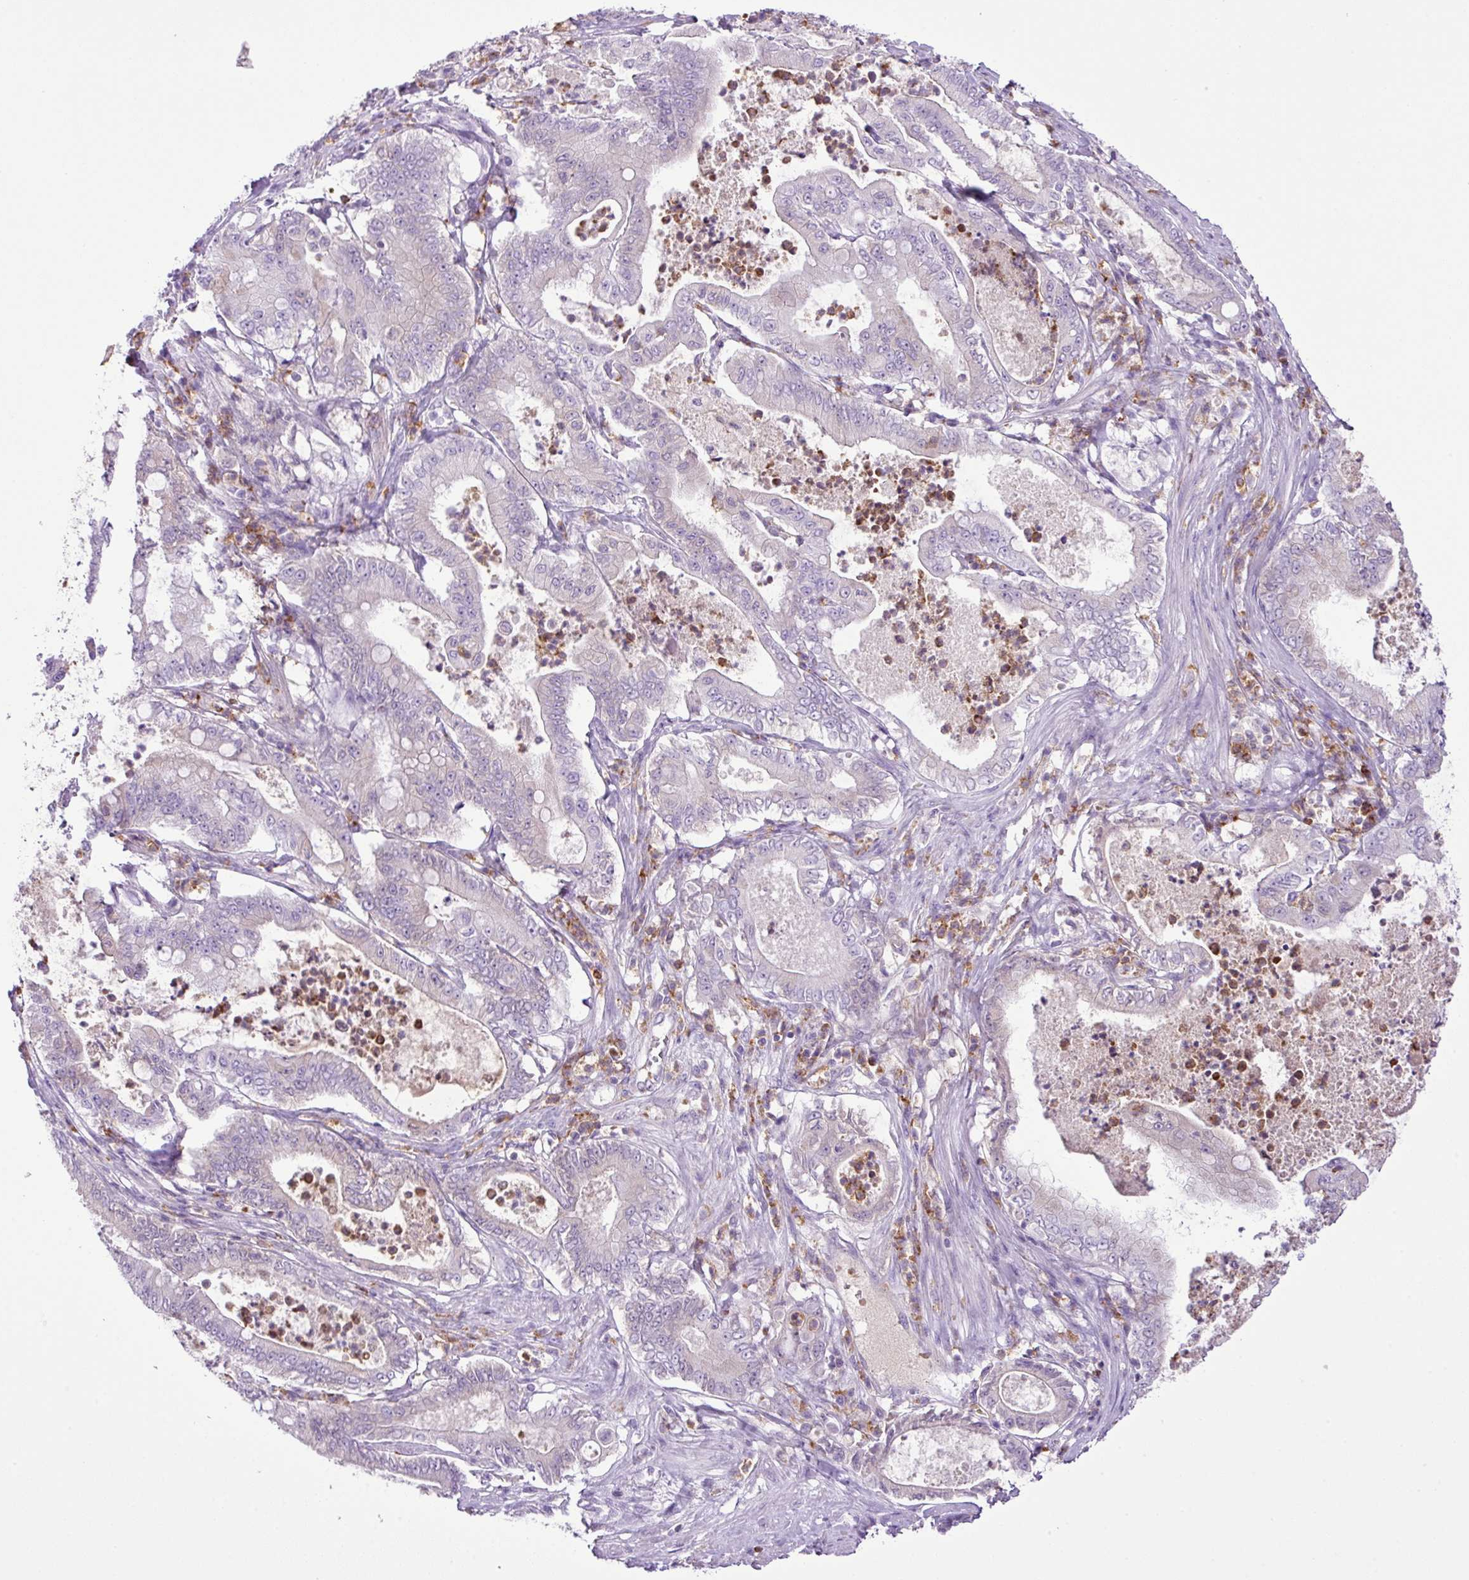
{"staining": {"intensity": "negative", "quantity": "none", "location": "none"}, "tissue": "pancreatic cancer", "cell_type": "Tumor cells", "image_type": "cancer", "snomed": [{"axis": "morphology", "description": "Adenocarcinoma, NOS"}, {"axis": "topography", "description": "Pancreas"}], "caption": "This is an immunohistochemistry (IHC) histopathology image of adenocarcinoma (pancreatic). There is no staining in tumor cells.", "gene": "HTR3E", "patient": {"sex": "male", "age": 71}}